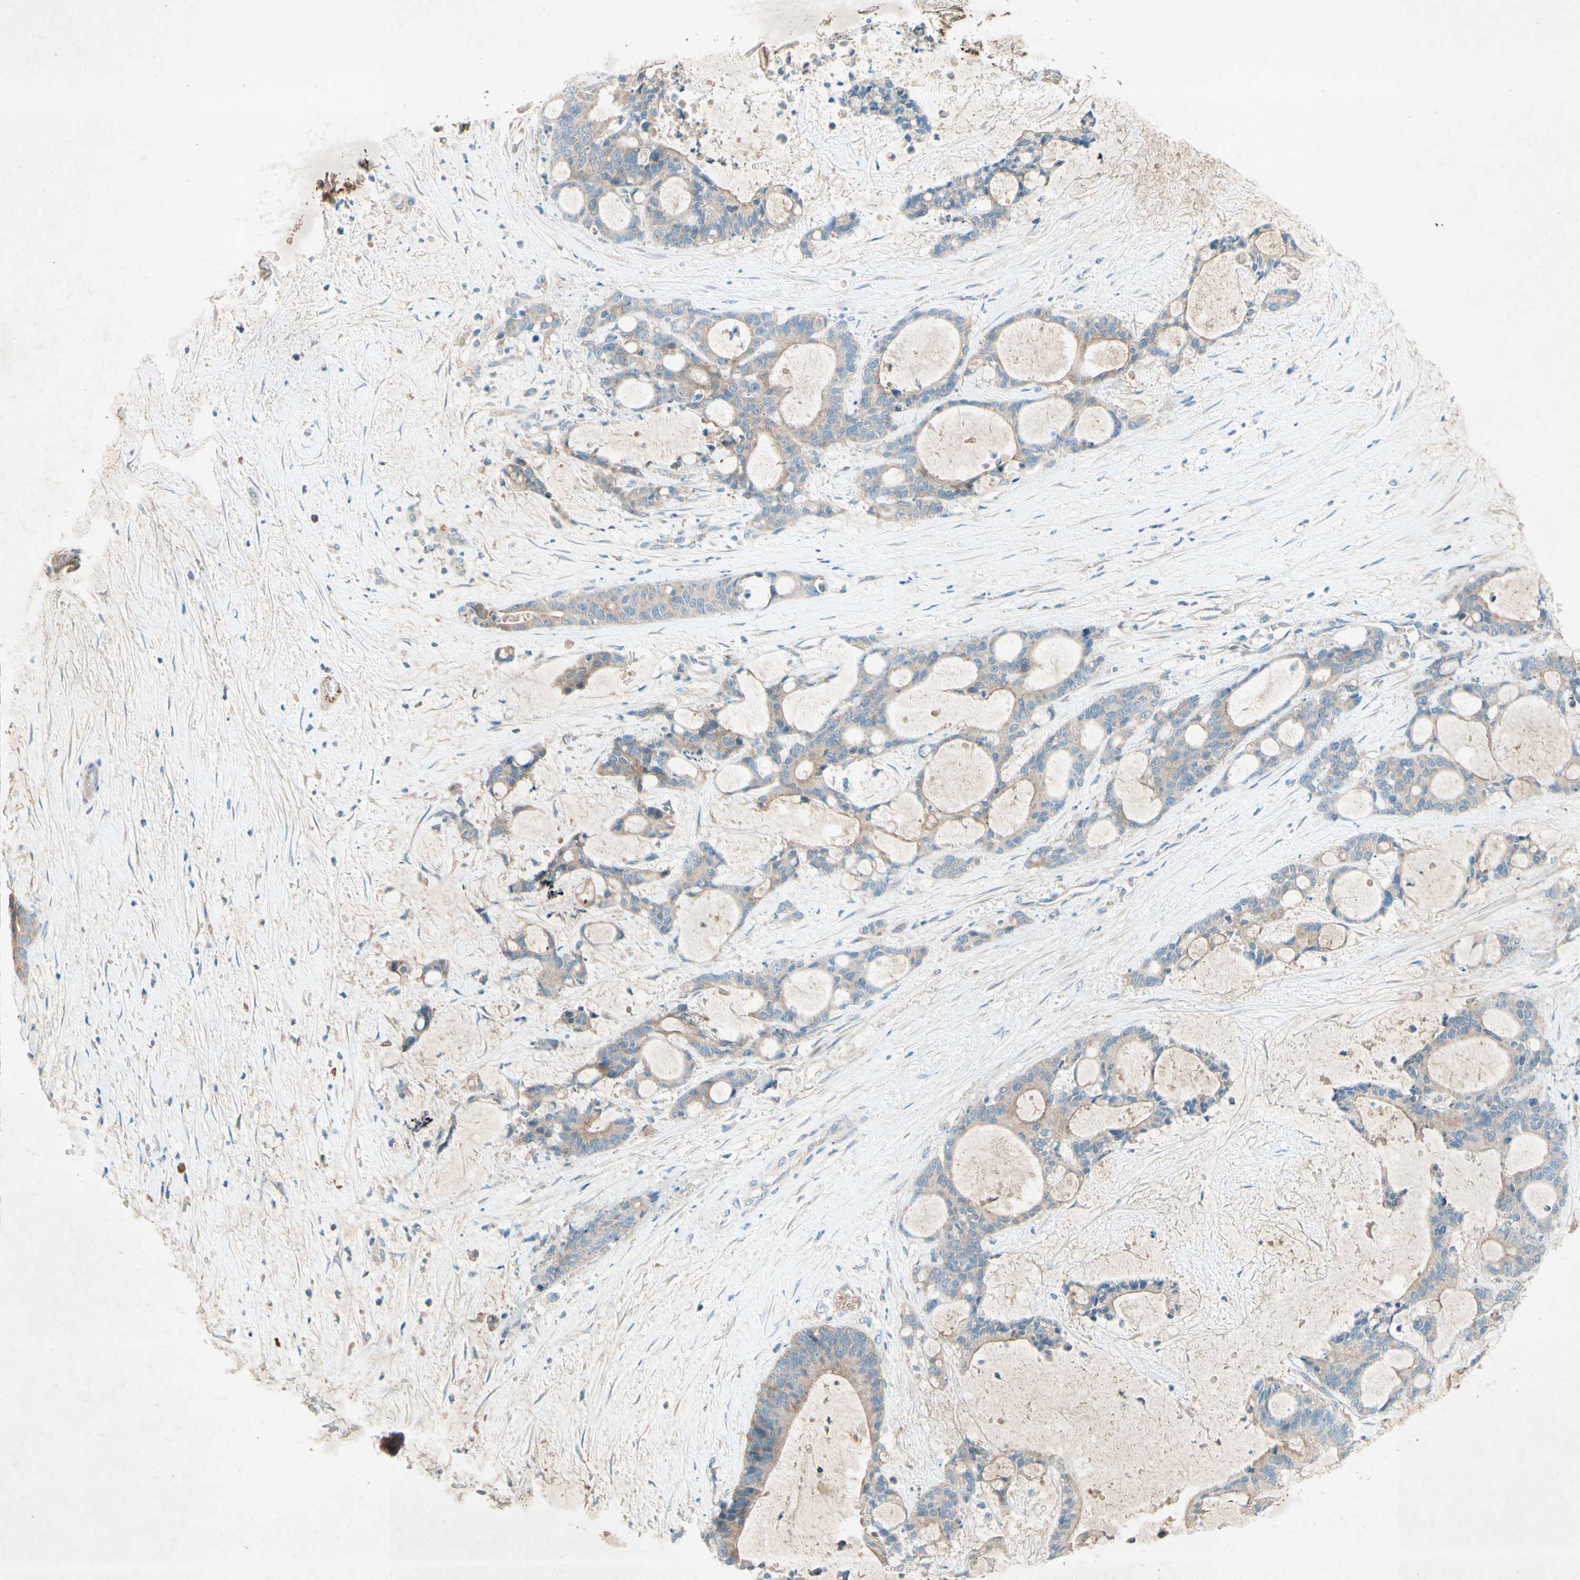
{"staining": {"intensity": "weak", "quantity": ">75%", "location": "cytoplasmic/membranous"}, "tissue": "liver cancer", "cell_type": "Tumor cells", "image_type": "cancer", "snomed": [{"axis": "morphology", "description": "Cholangiocarcinoma"}, {"axis": "topography", "description": "Liver"}], "caption": "DAB immunohistochemical staining of liver cancer (cholangiocarcinoma) exhibits weak cytoplasmic/membranous protein positivity in approximately >75% of tumor cells.", "gene": "IL2", "patient": {"sex": "female", "age": 73}}